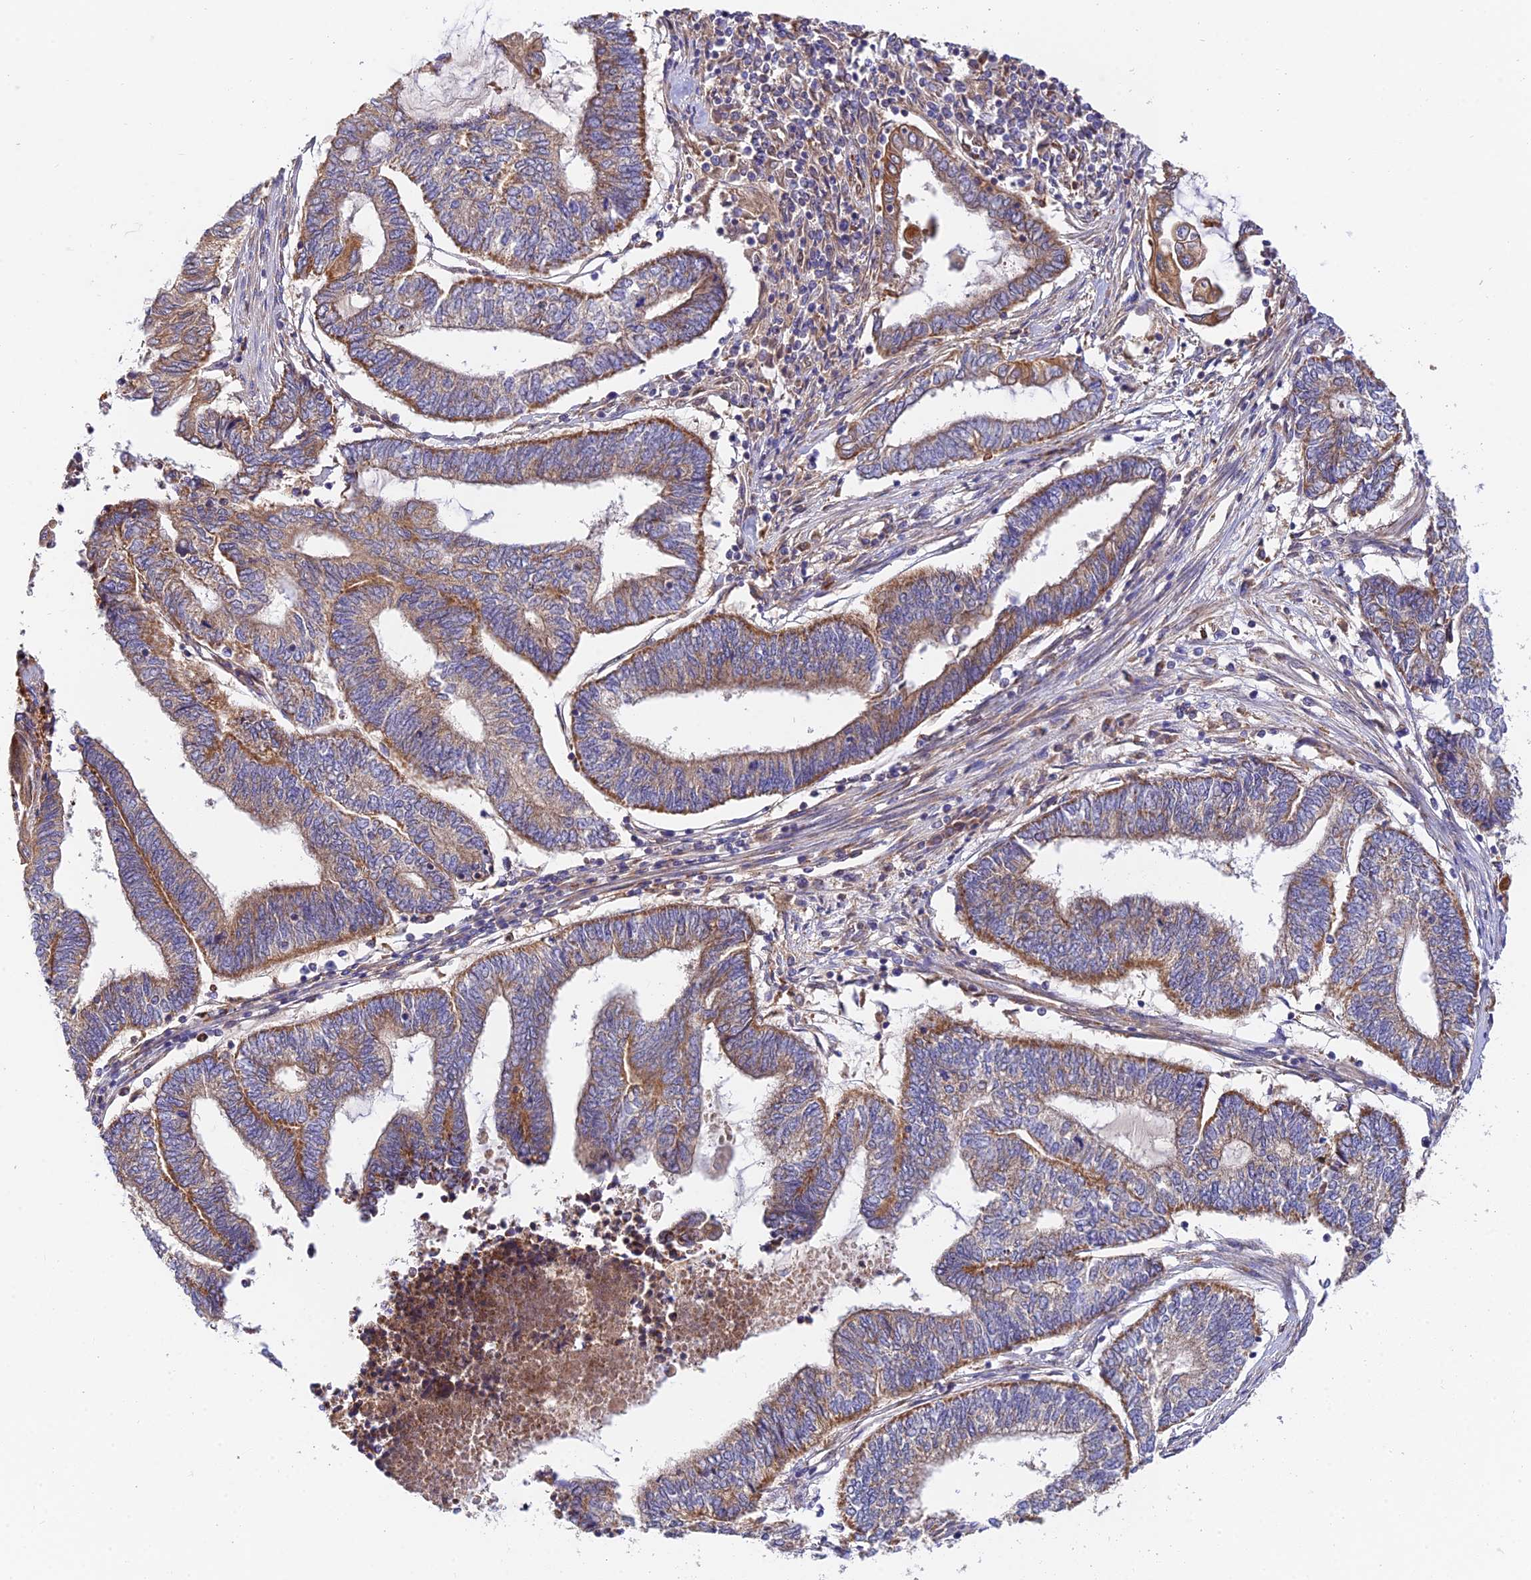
{"staining": {"intensity": "moderate", "quantity": "25%-75%", "location": "cytoplasmic/membranous"}, "tissue": "endometrial cancer", "cell_type": "Tumor cells", "image_type": "cancer", "snomed": [{"axis": "morphology", "description": "Adenocarcinoma, NOS"}, {"axis": "topography", "description": "Uterus"}, {"axis": "topography", "description": "Endometrium"}], "caption": "This photomicrograph displays endometrial adenocarcinoma stained with immunohistochemistry (IHC) to label a protein in brown. The cytoplasmic/membranous of tumor cells show moderate positivity for the protein. Nuclei are counter-stained blue.", "gene": "PODNL1", "patient": {"sex": "female", "age": 70}}